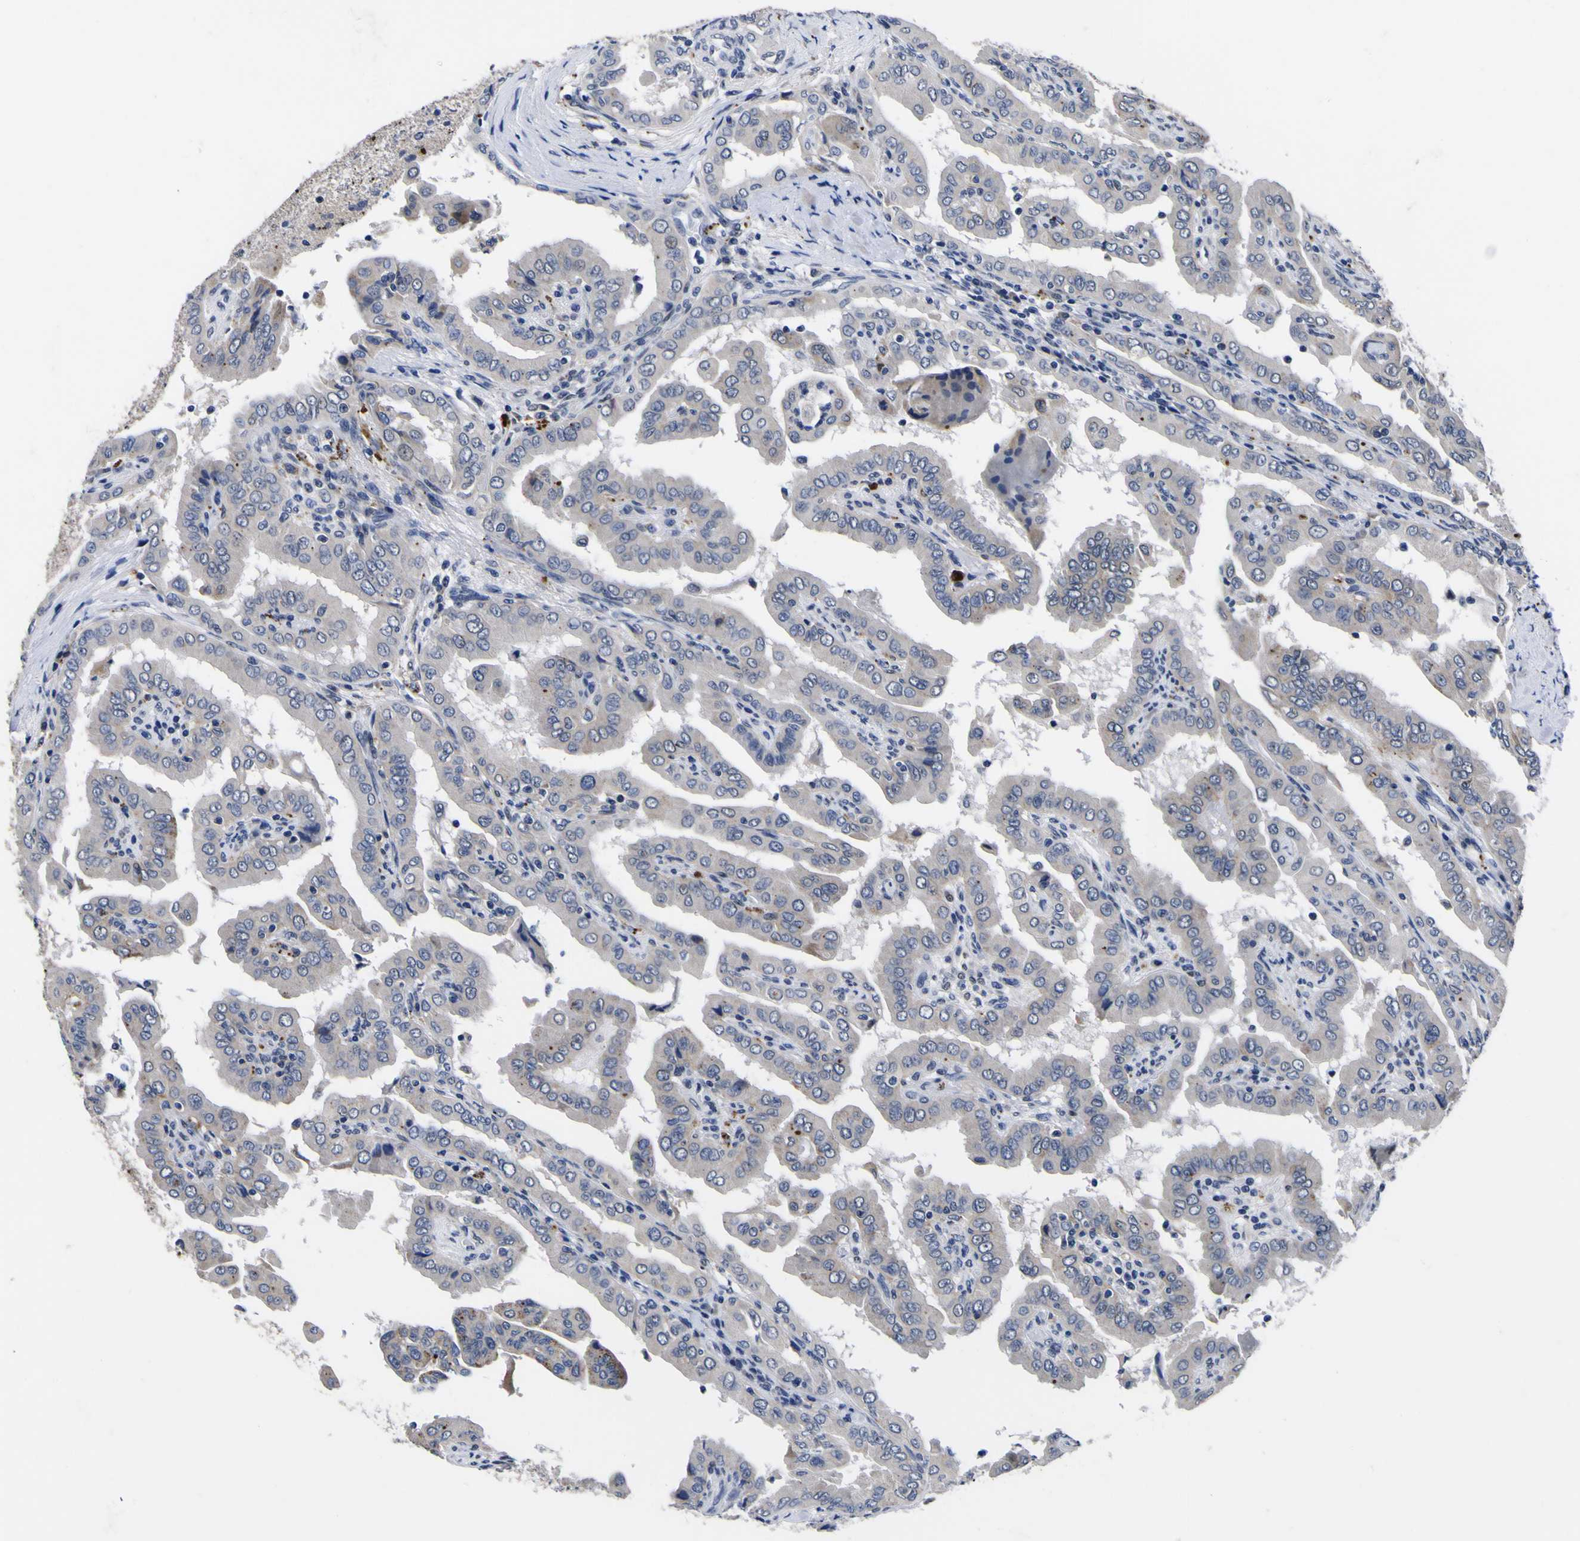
{"staining": {"intensity": "negative", "quantity": "none", "location": "none"}, "tissue": "thyroid cancer", "cell_type": "Tumor cells", "image_type": "cancer", "snomed": [{"axis": "morphology", "description": "Papillary adenocarcinoma, NOS"}, {"axis": "topography", "description": "Thyroid gland"}], "caption": "Immunohistochemical staining of human thyroid cancer (papillary adenocarcinoma) shows no significant expression in tumor cells. (DAB (3,3'-diaminobenzidine) IHC with hematoxylin counter stain).", "gene": "IGFLR1", "patient": {"sex": "male", "age": 33}}